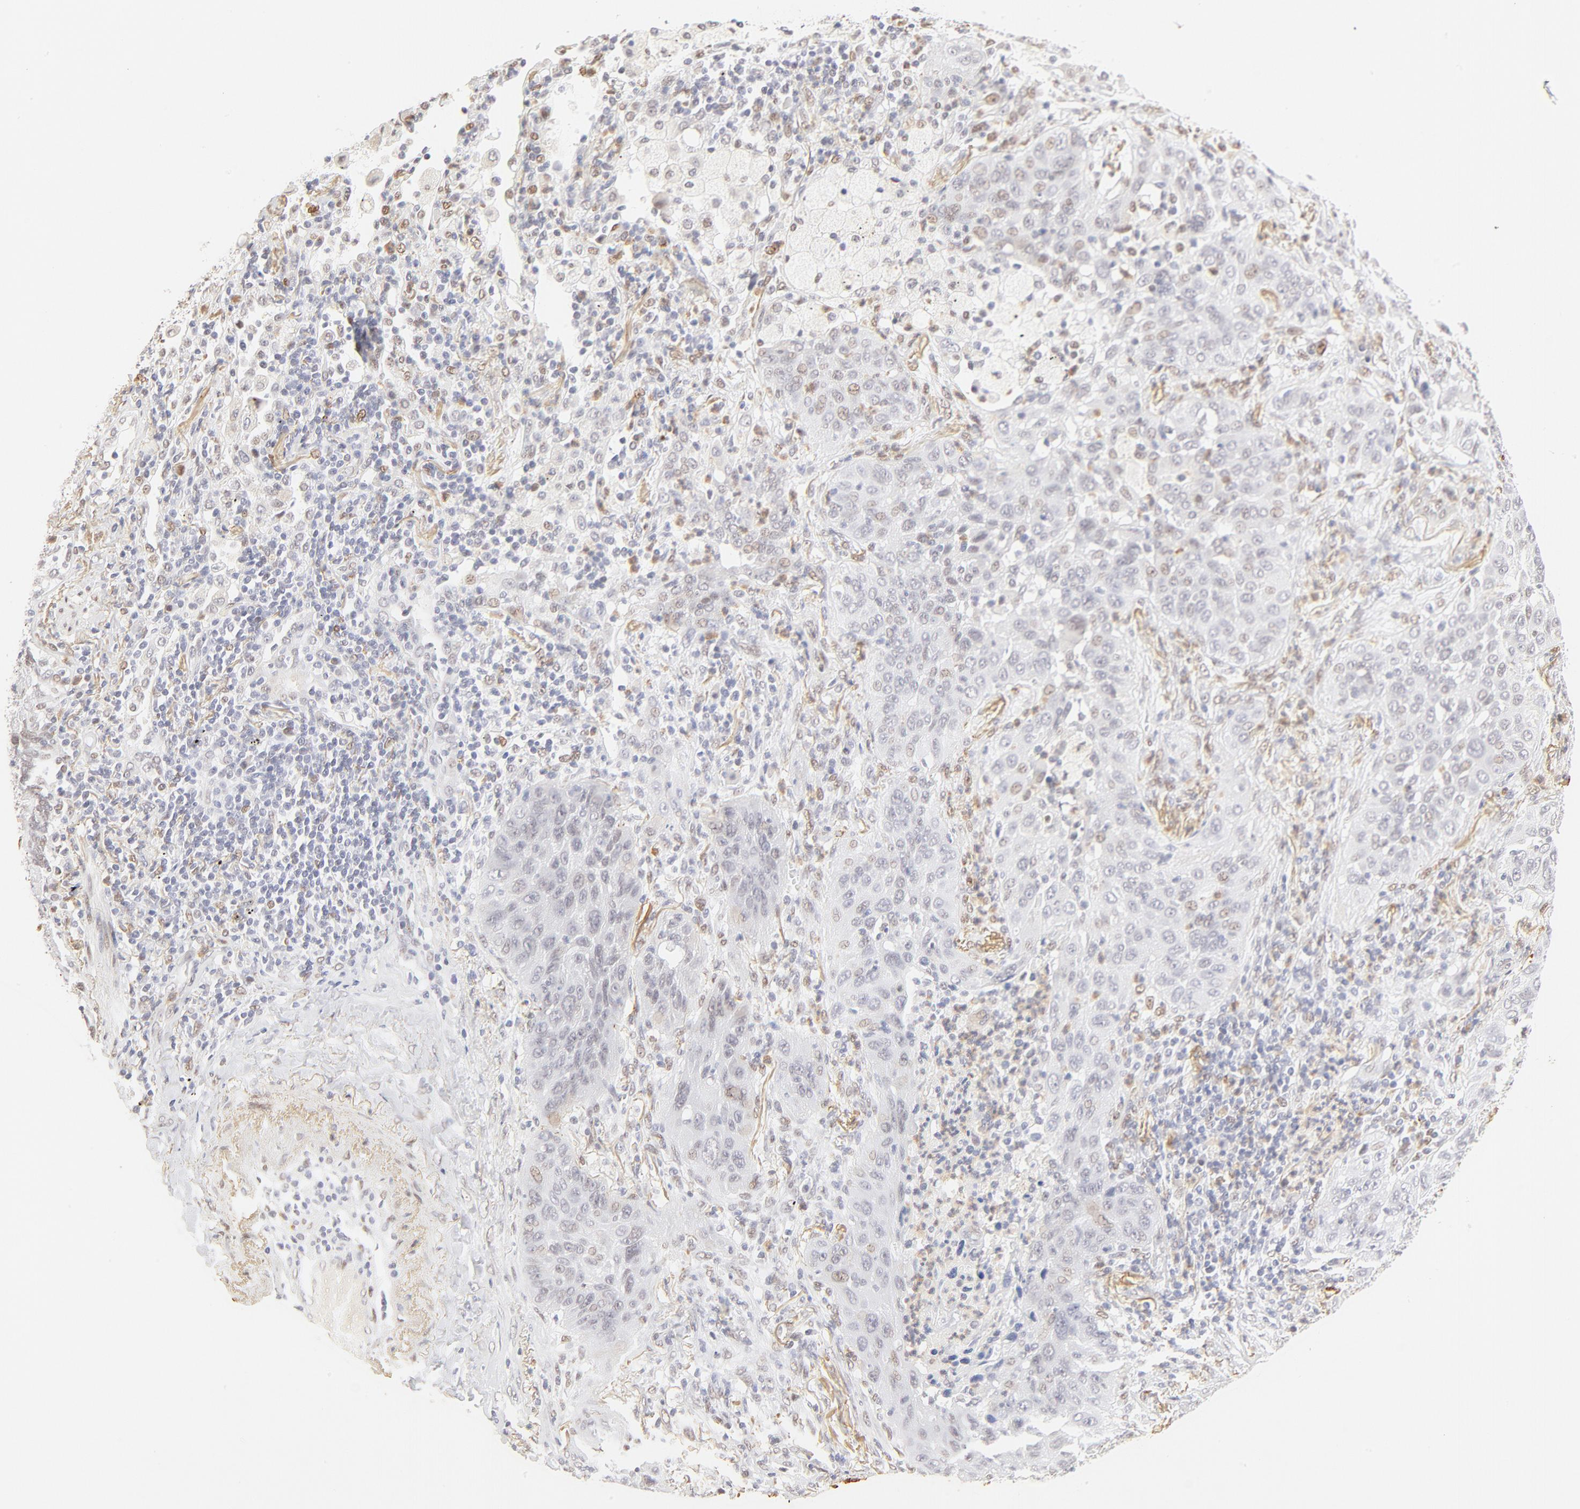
{"staining": {"intensity": "weak", "quantity": "<25%", "location": "nuclear"}, "tissue": "lung cancer", "cell_type": "Tumor cells", "image_type": "cancer", "snomed": [{"axis": "morphology", "description": "Squamous cell carcinoma, NOS"}, {"axis": "topography", "description": "Lung"}], "caption": "Tumor cells show no significant staining in lung cancer (squamous cell carcinoma).", "gene": "PBX1", "patient": {"sex": "female", "age": 67}}